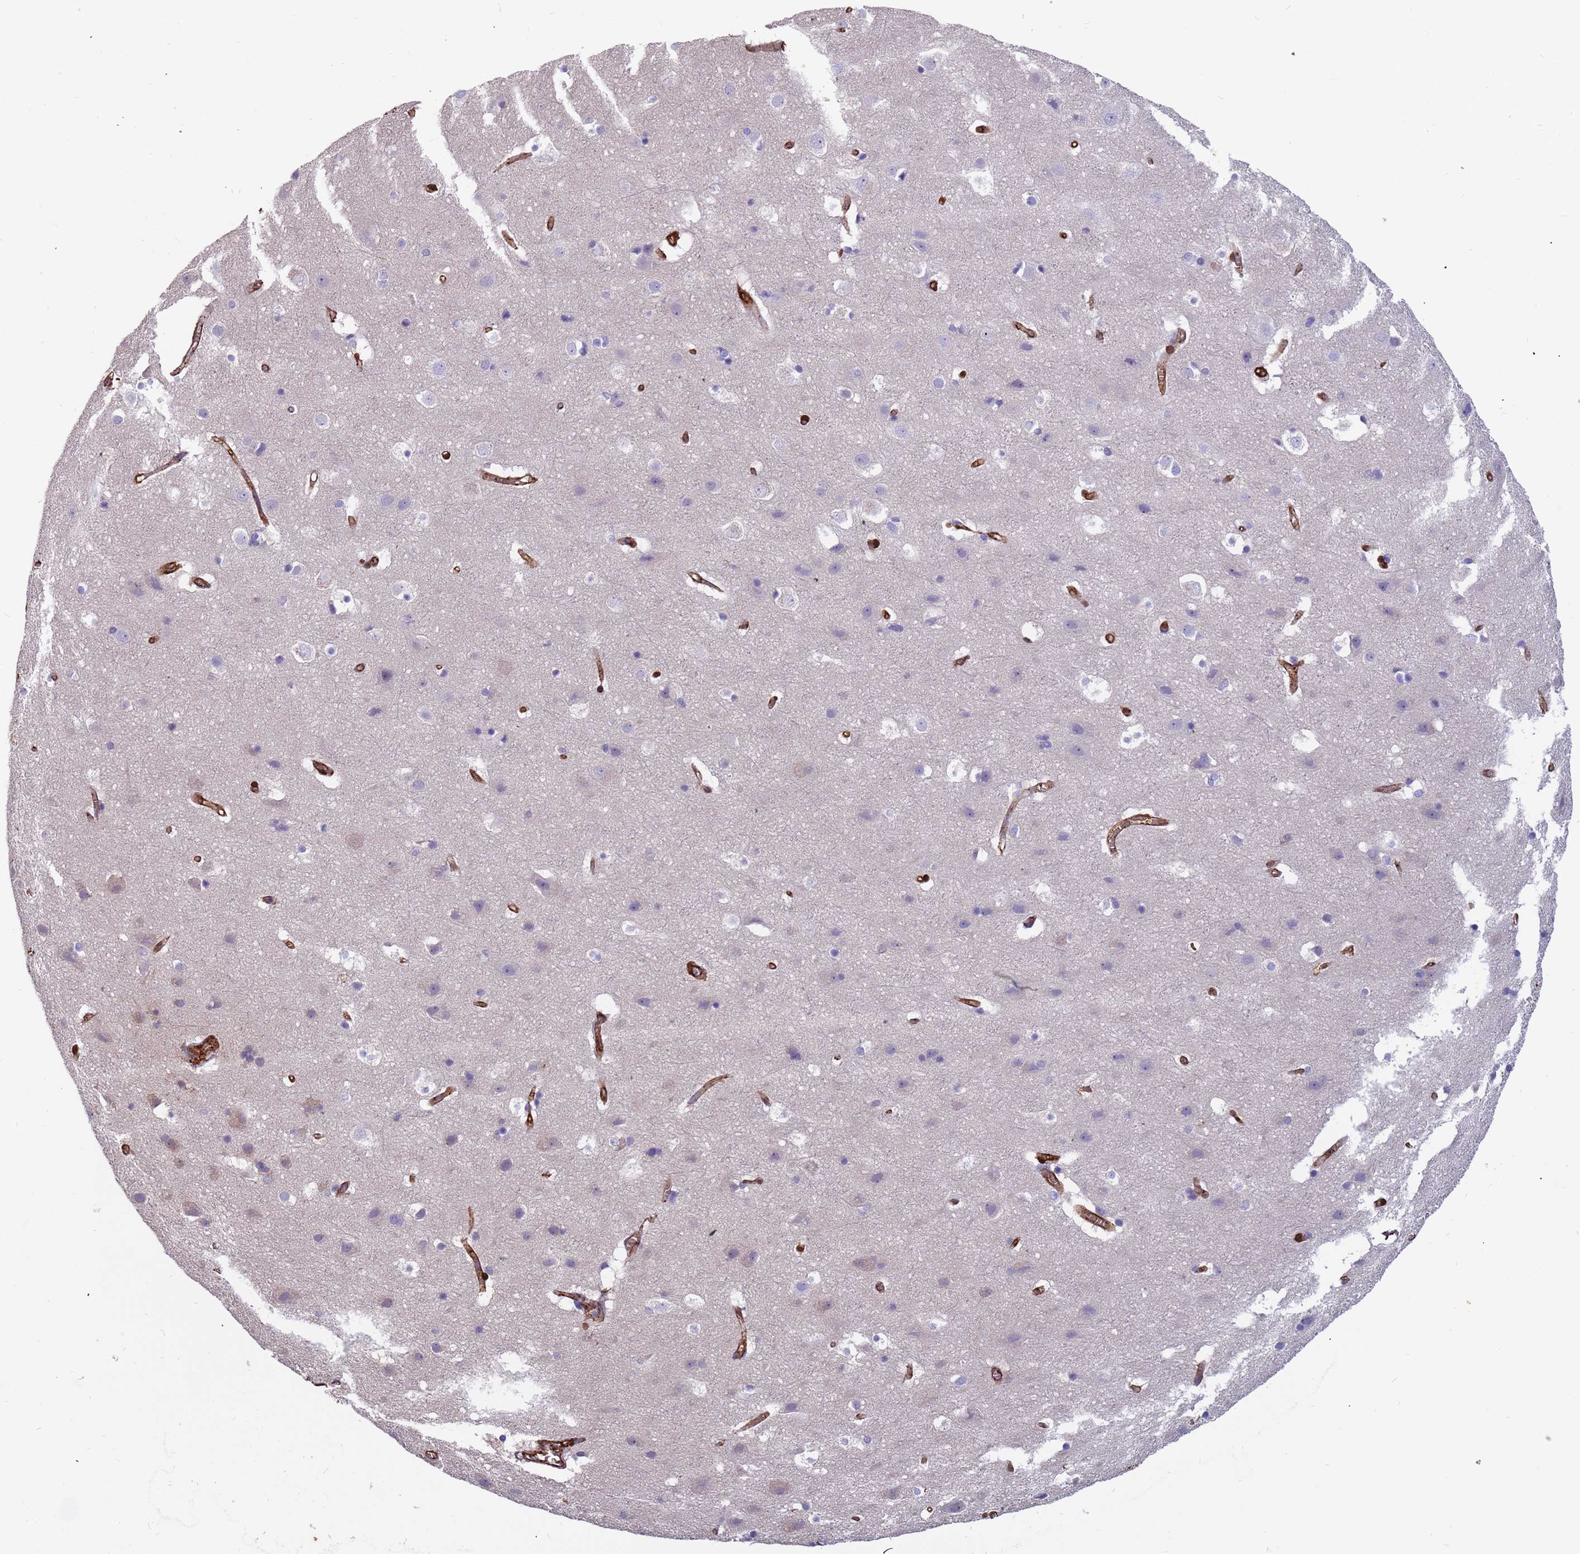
{"staining": {"intensity": "strong", "quantity": ">75%", "location": "cytoplasmic/membranous"}, "tissue": "cerebral cortex", "cell_type": "Endothelial cells", "image_type": "normal", "snomed": [{"axis": "morphology", "description": "Normal tissue, NOS"}, {"axis": "topography", "description": "Cerebral cortex"}], "caption": "Cerebral cortex stained for a protein (brown) exhibits strong cytoplasmic/membranous positive positivity in about >75% of endothelial cells.", "gene": "EHD2", "patient": {"sex": "male", "age": 54}}